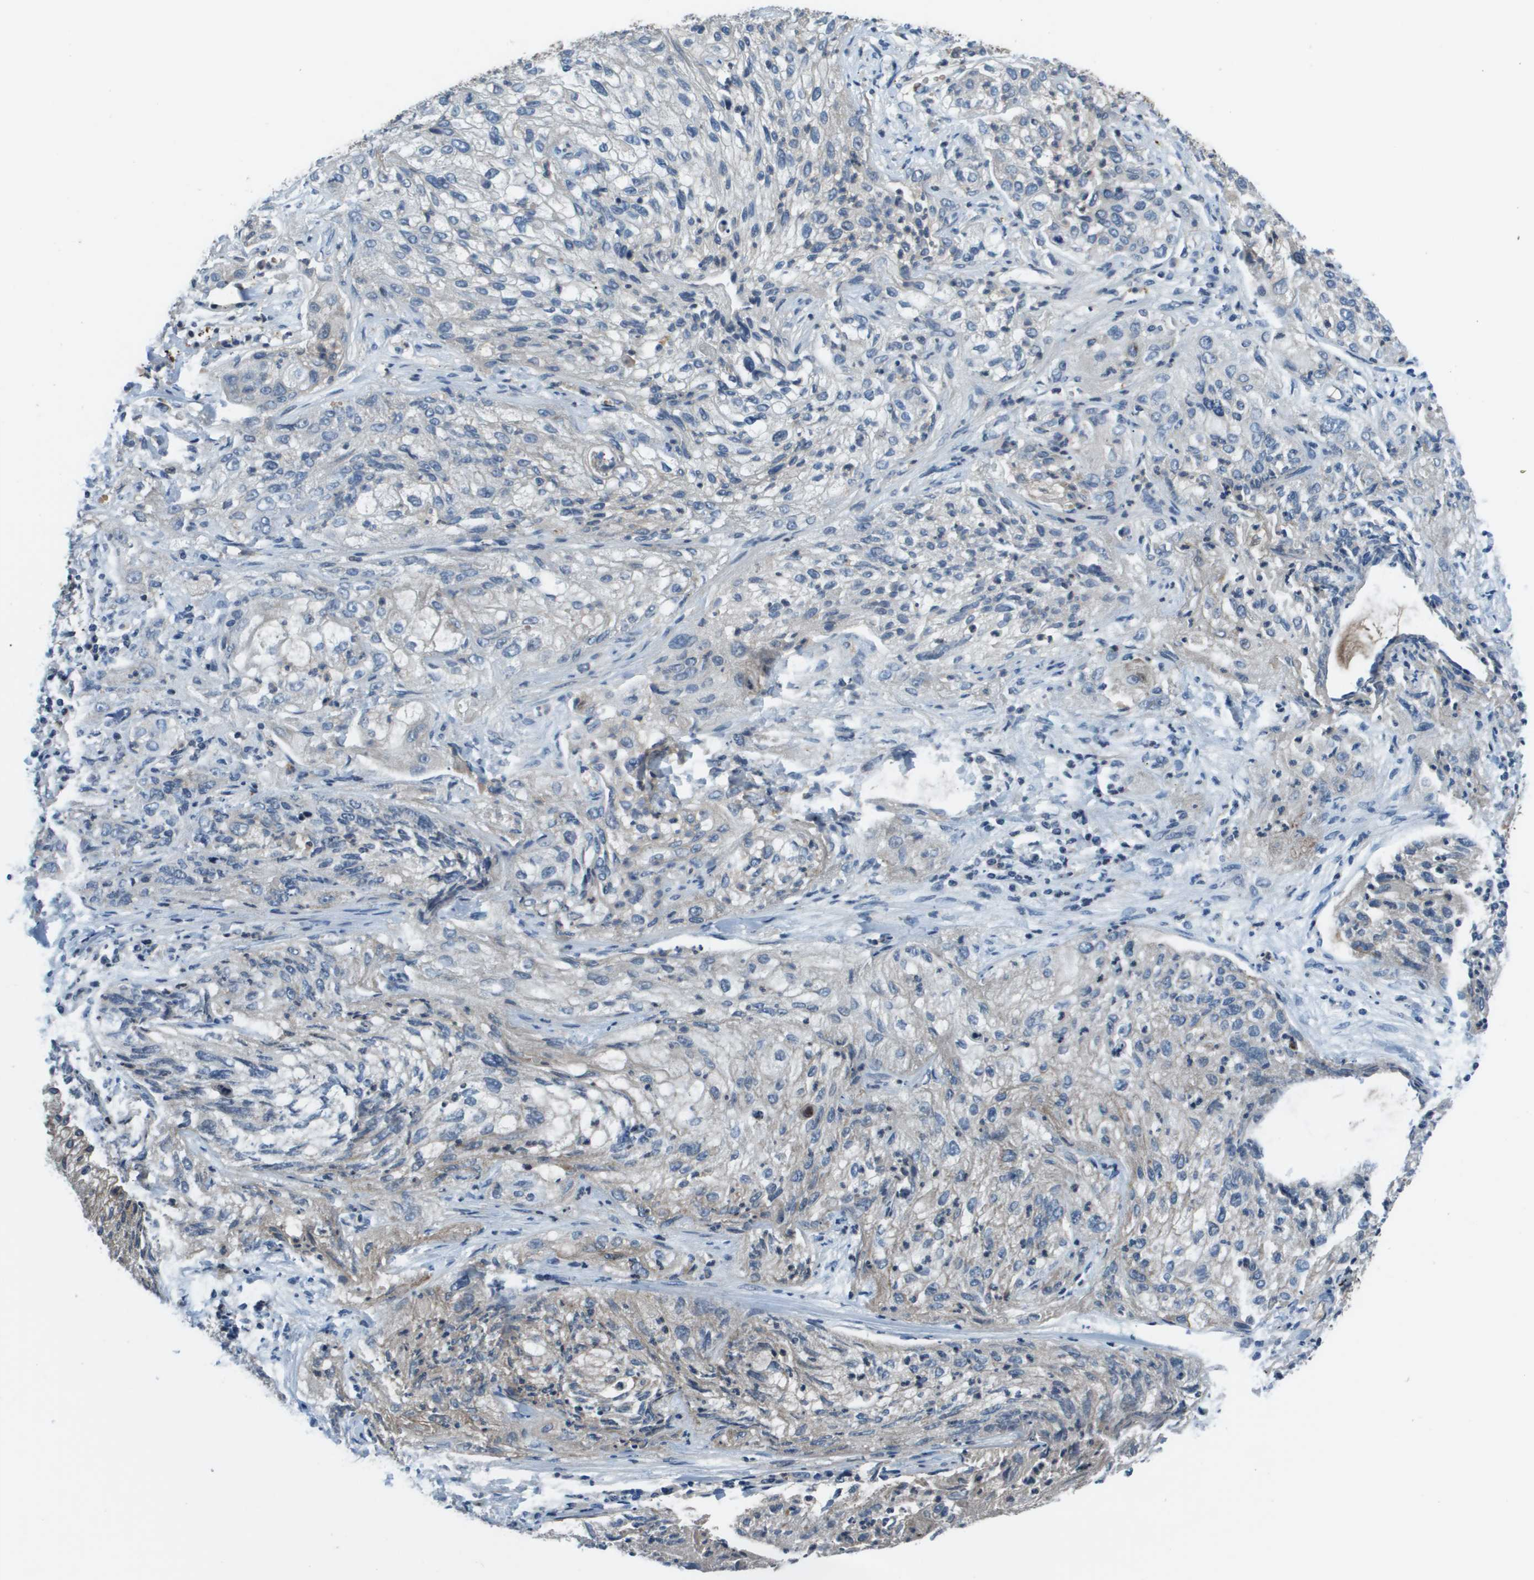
{"staining": {"intensity": "moderate", "quantity": "25%-75%", "location": "cytoplasmic/membranous"}, "tissue": "lung cancer", "cell_type": "Tumor cells", "image_type": "cancer", "snomed": [{"axis": "morphology", "description": "Inflammation, NOS"}, {"axis": "morphology", "description": "Squamous cell carcinoma, NOS"}, {"axis": "topography", "description": "Lymph node"}, {"axis": "topography", "description": "Soft tissue"}, {"axis": "topography", "description": "Lung"}], "caption": "An immunohistochemistry (IHC) micrograph of neoplastic tissue is shown. Protein staining in brown highlights moderate cytoplasmic/membranous positivity in lung cancer (squamous cell carcinoma) within tumor cells.", "gene": "EIF3B", "patient": {"sex": "male", "age": 66}}